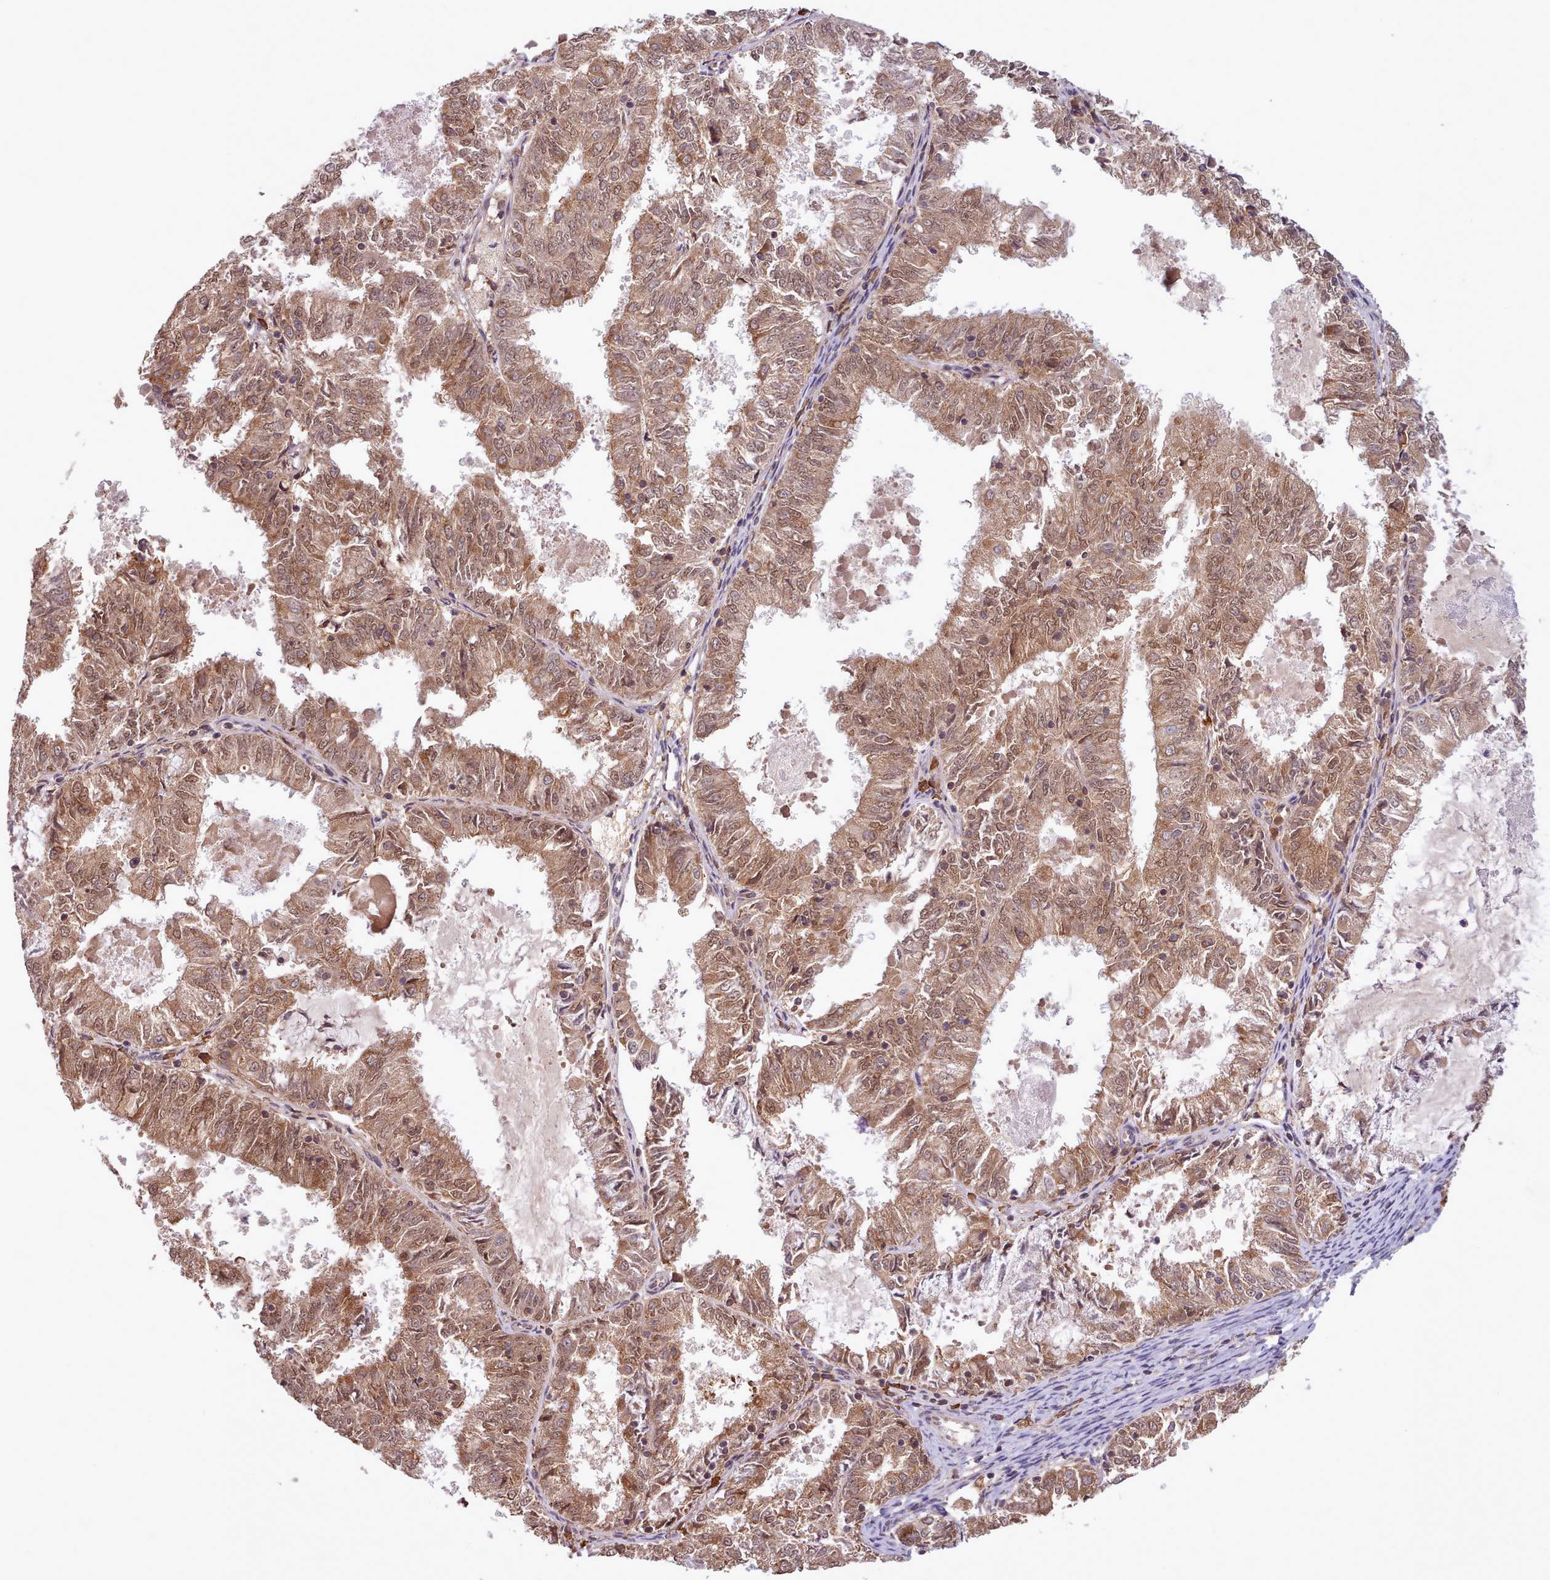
{"staining": {"intensity": "moderate", "quantity": ">75%", "location": "cytoplasmic/membranous,nuclear"}, "tissue": "endometrial cancer", "cell_type": "Tumor cells", "image_type": "cancer", "snomed": [{"axis": "morphology", "description": "Adenocarcinoma, NOS"}, {"axis": "topography", "description": "Endometrium"}], "caption": "Endometrial cancer (adenocarcinoma) stained with immunohistochemistry (IHC) displays moderate cytoplasmic/membranous and nuclear expression in approximately >75% of tumor cells.", "gene": "PIP4P1", "patient": {"sex": "female", "age": 57}}